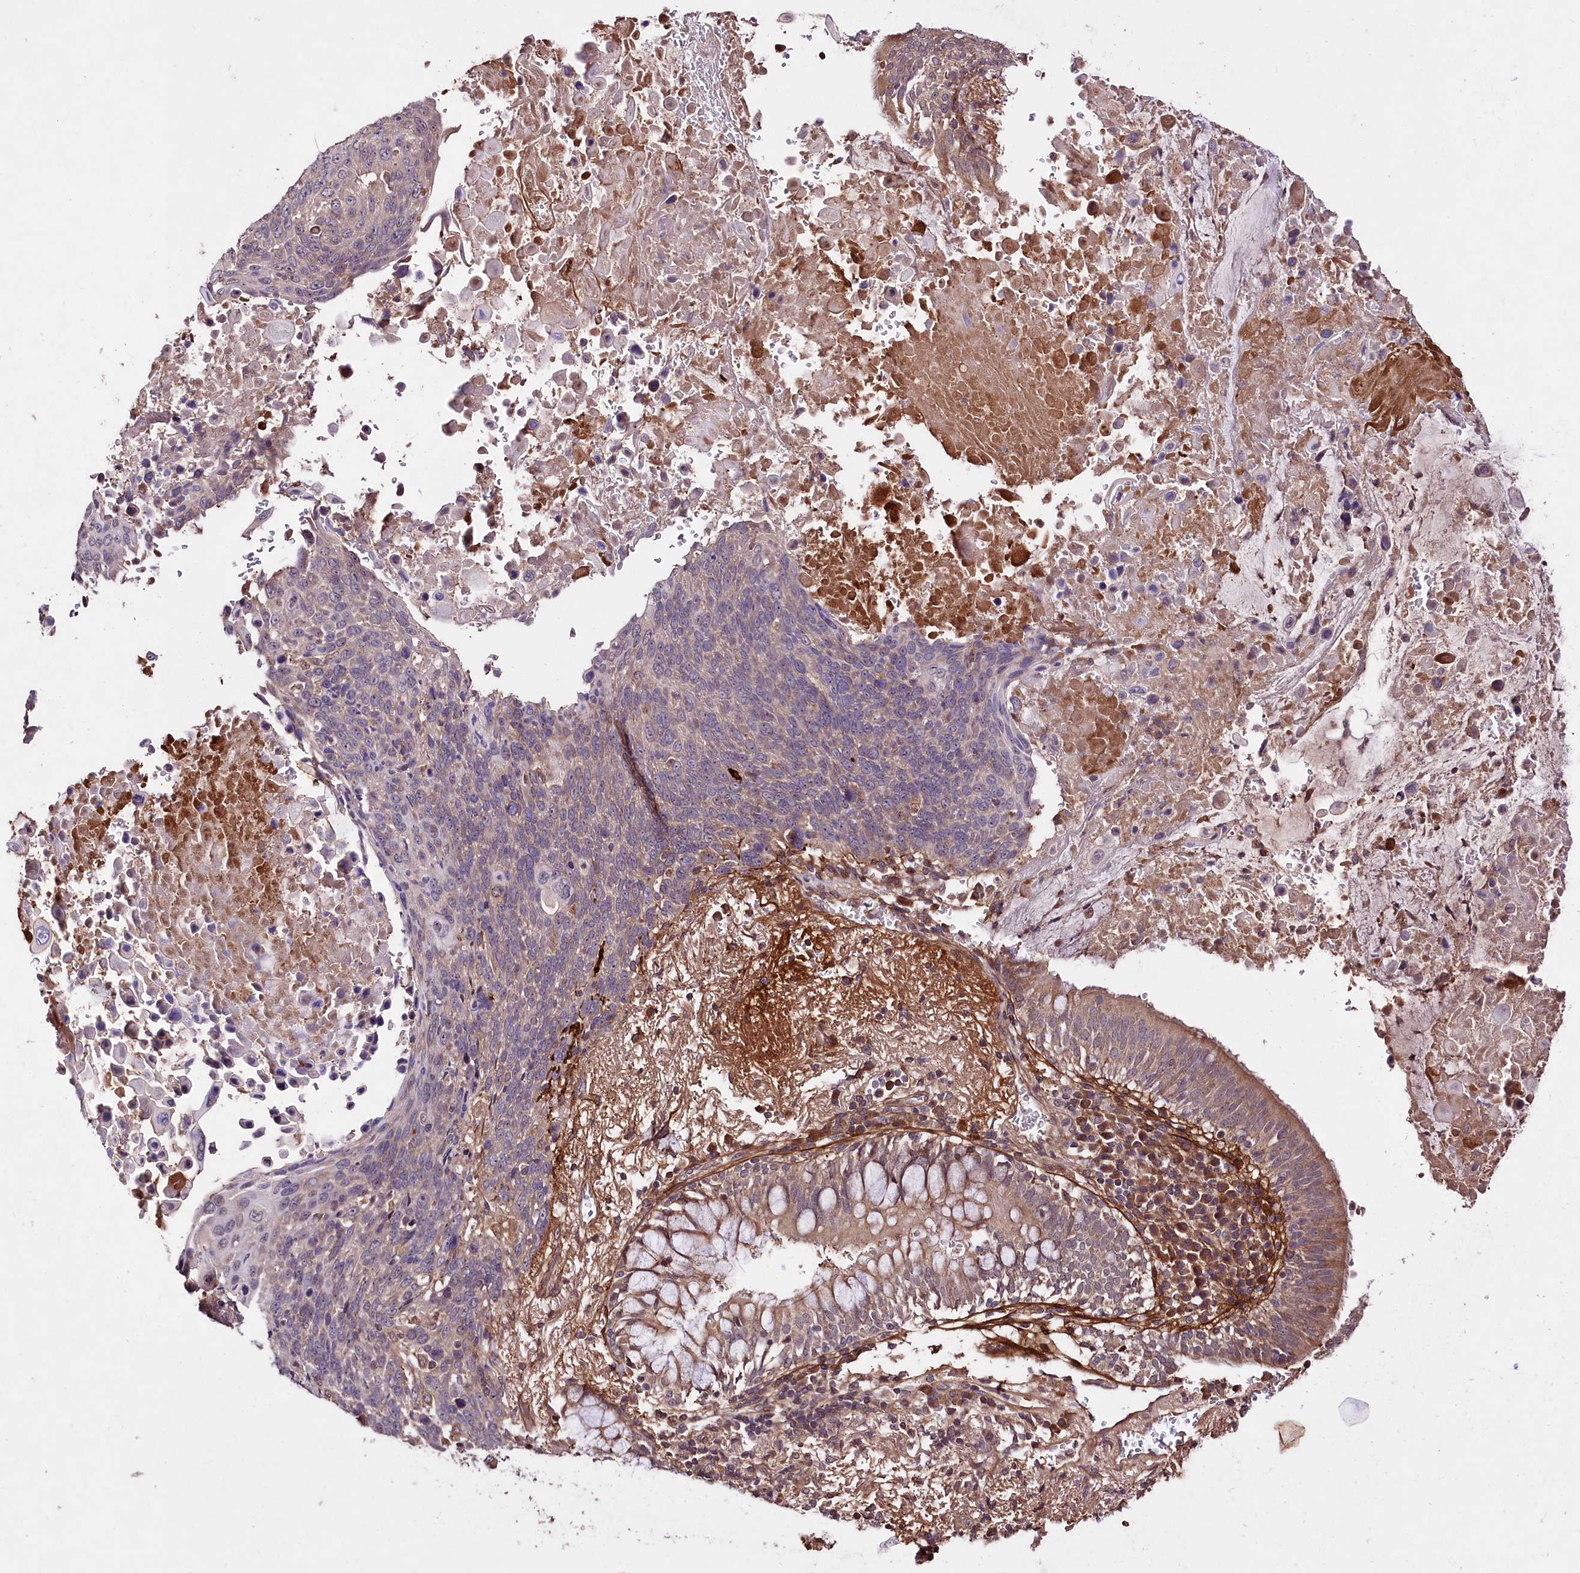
{"staining": {"intensity": "weak", "quantity": "<25%", "location": "cytoplasmic/membranous"}, "tissue": "lung cancer", "cell_type": "Tumor cells", "image_type": "cancer", "snomed": [{"axis": "morphology", "description": "Squamous cell carcinoma, NOS"}, {"axis": "topography", "description": "Lung"}], "caption": "Tumor cells are negative for brown protein staining in lung cancer.", "gene": "TNPO3", "patient": {"sex": "male", "age": 66}}